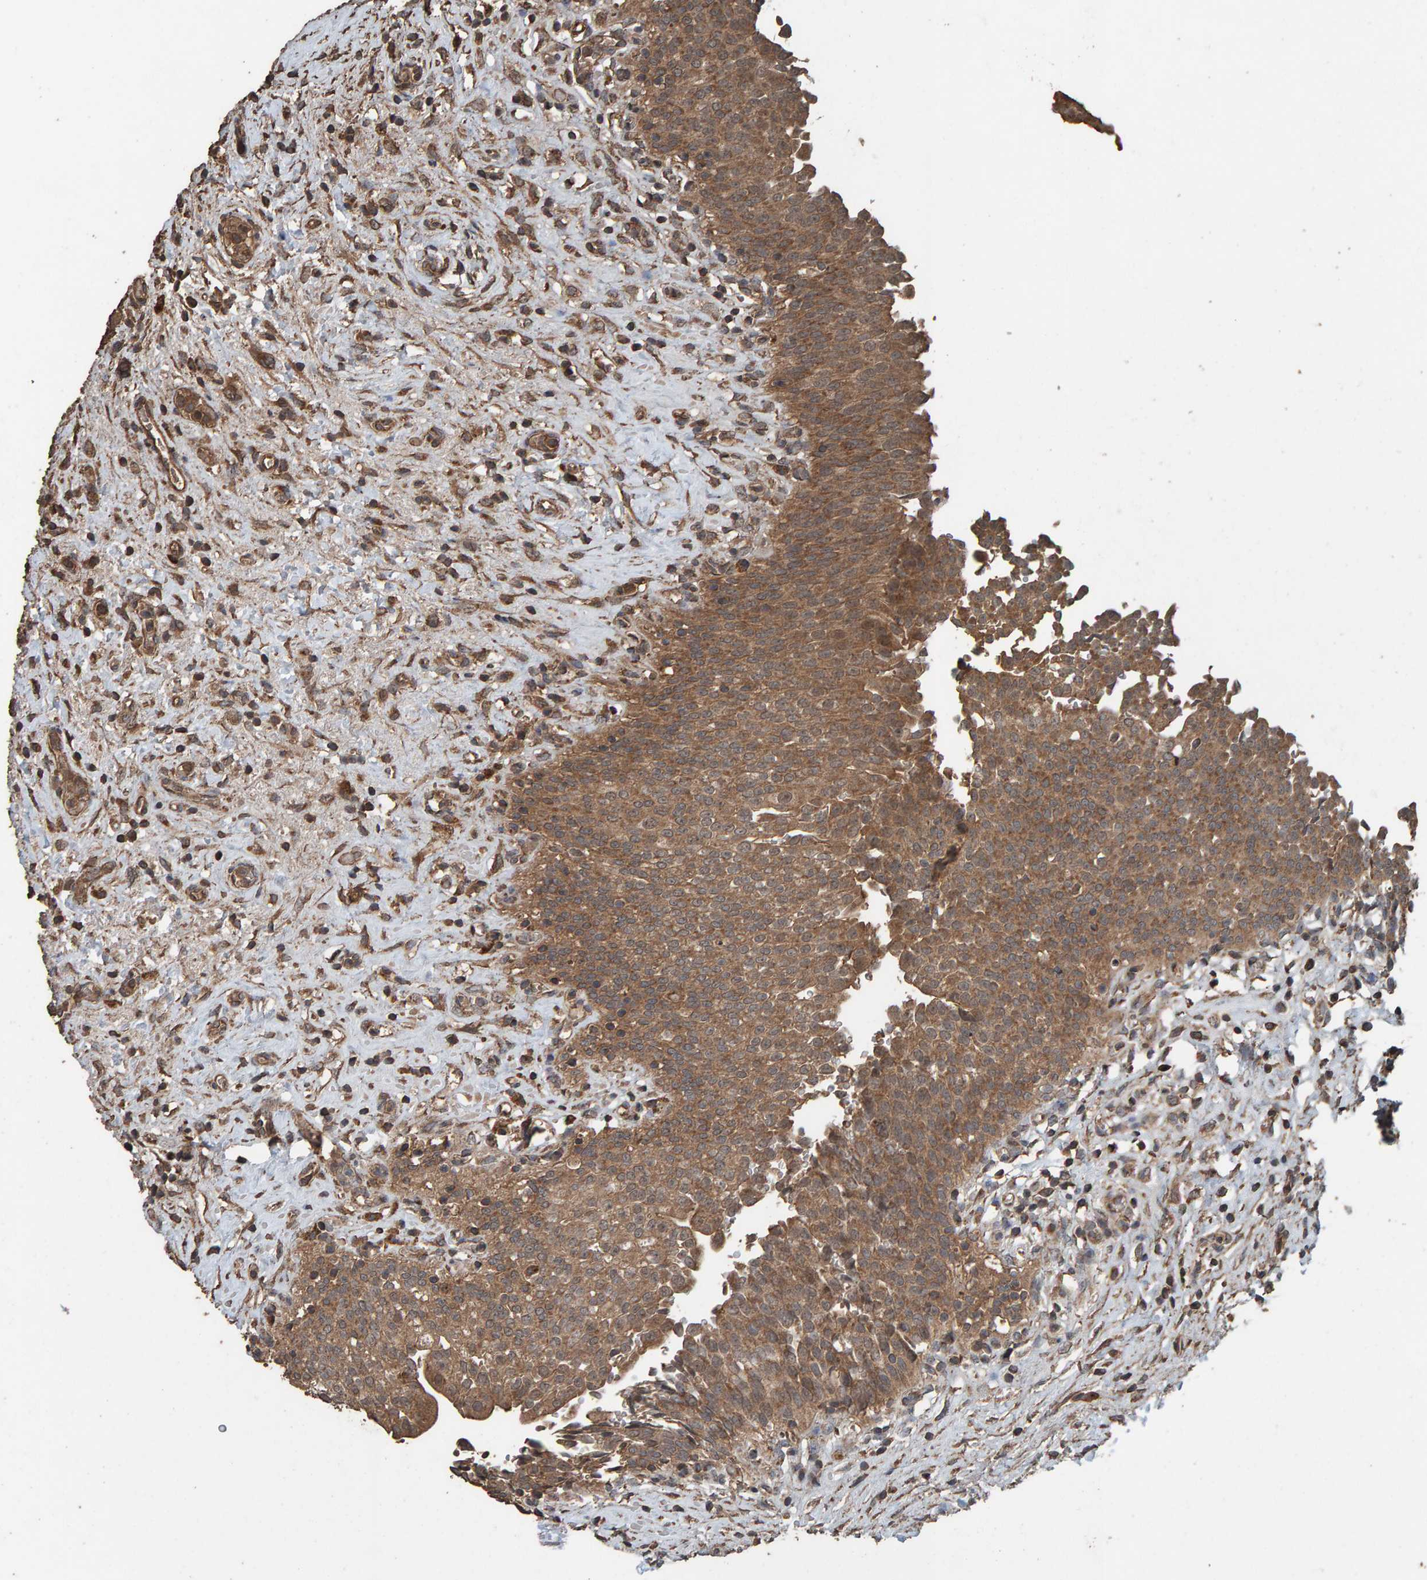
{"staining": {"intensity": "moderate", "quantity": ">75%", "location": "cytoplasmic/membranous"}, "tissue": "urinary bladder", "cell_type": "Urothelial cells", "image_type": "normal", "snomed": [{"axis": "morphology", "description": "Urothelial carcinoma, High grade"}, {"axis": "topography", "description": "Urinary bladder"}], "caption": "Human urinary bladder stained with a brown dye reveals moderate cytoplasmic/membranous positive positivity in approximately >75% of urothelial cells.", "gene": "DUS1L", "patient": {"sex": "male", "age": 46}}